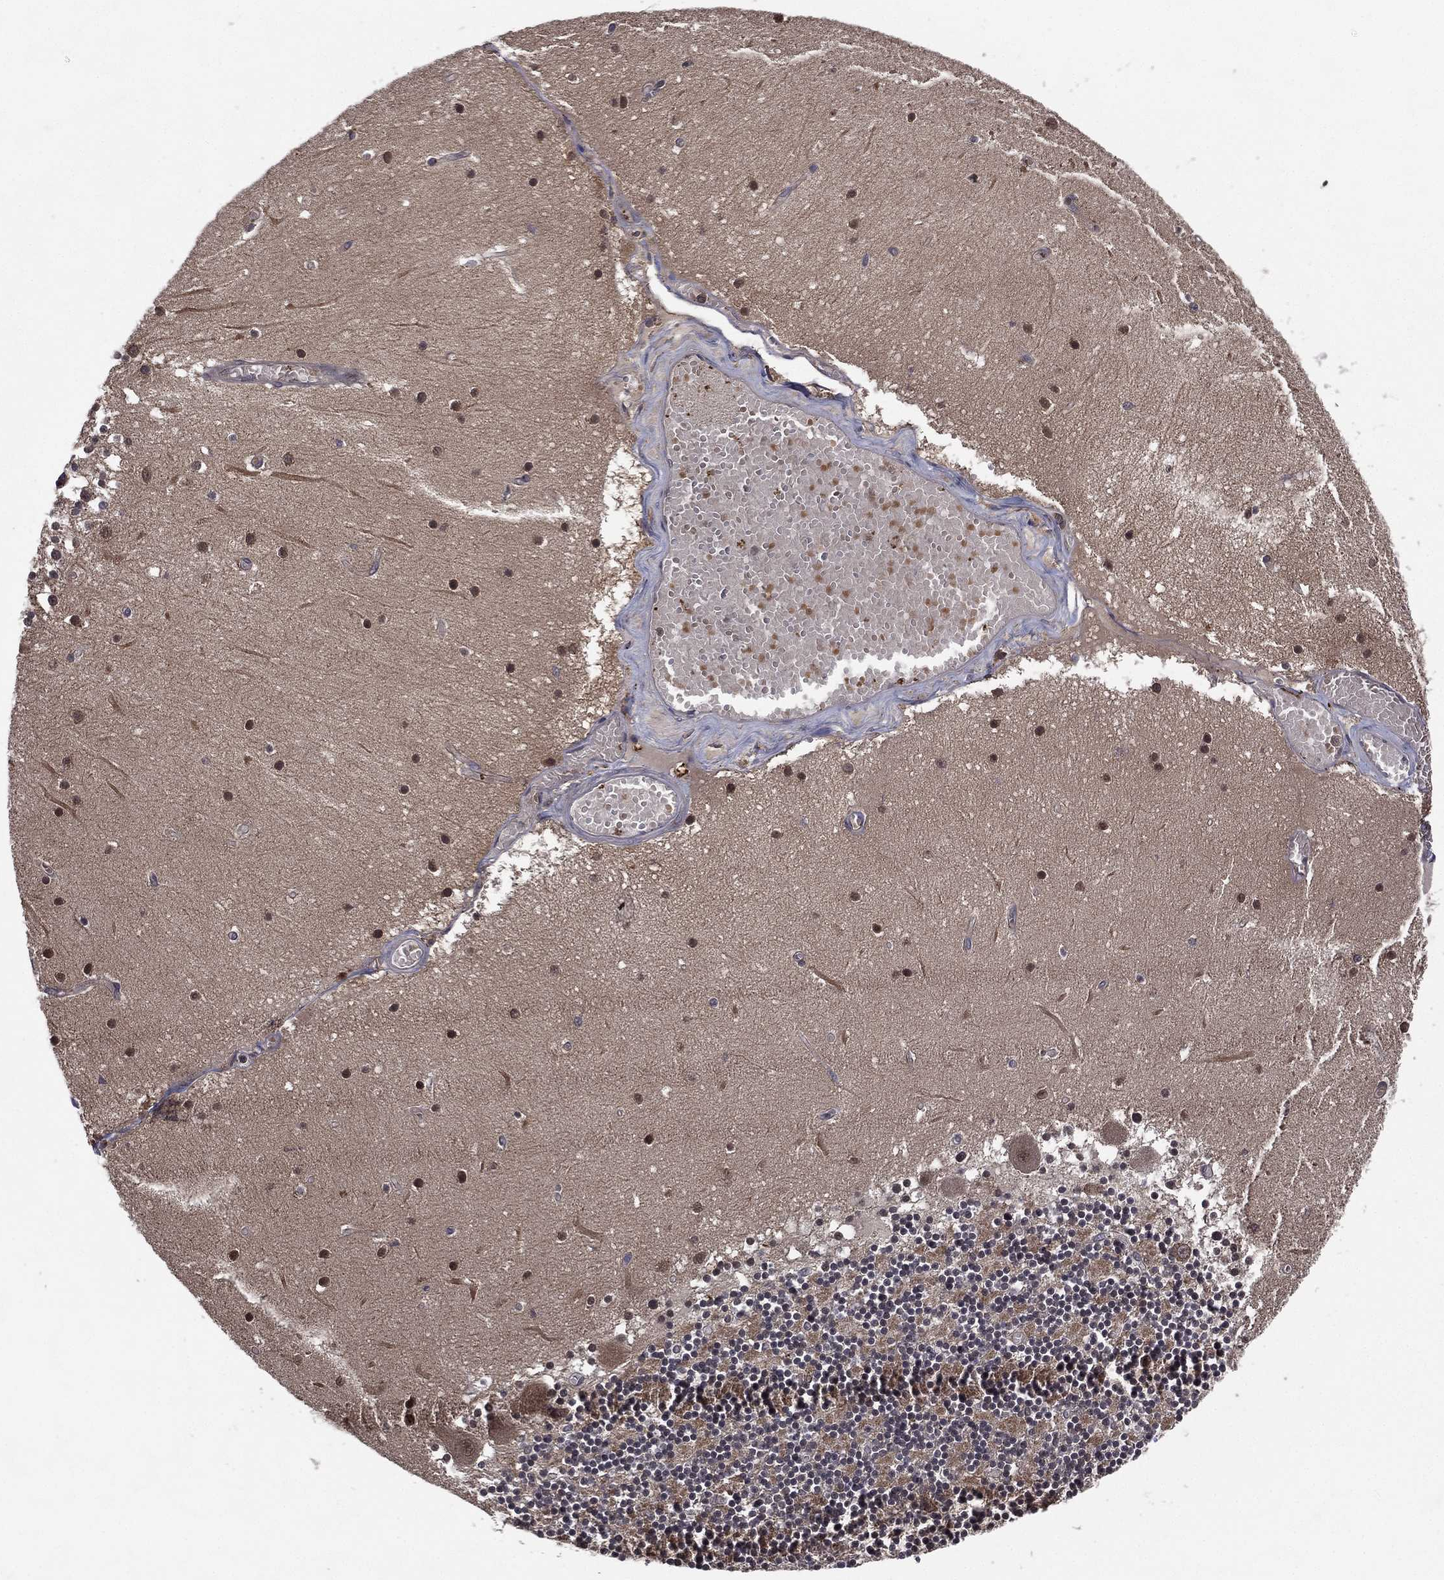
{"staining": {"intensity": "negative", "quantity": "none", "location": "none"}, "tissue": "cerebellum", "cell_type": "Cells in granular layer", "image_type": "normal", "snomed": [{"axis": "morphology", "description": "Normal tissue, NOS"}, {"axis": "topography", "description": "Cerebellum"}], "caption": "Cells in granular layer show no significant protein expression in unremarkable cerebellum. Brightfield microscopy of immunohistochemistry (IHC) stained with DAB (brown) and hematoxylin (blue), captured at high magnification.", "gene": "ATG4B", "patient": {"sex": "female", "age": 28}}